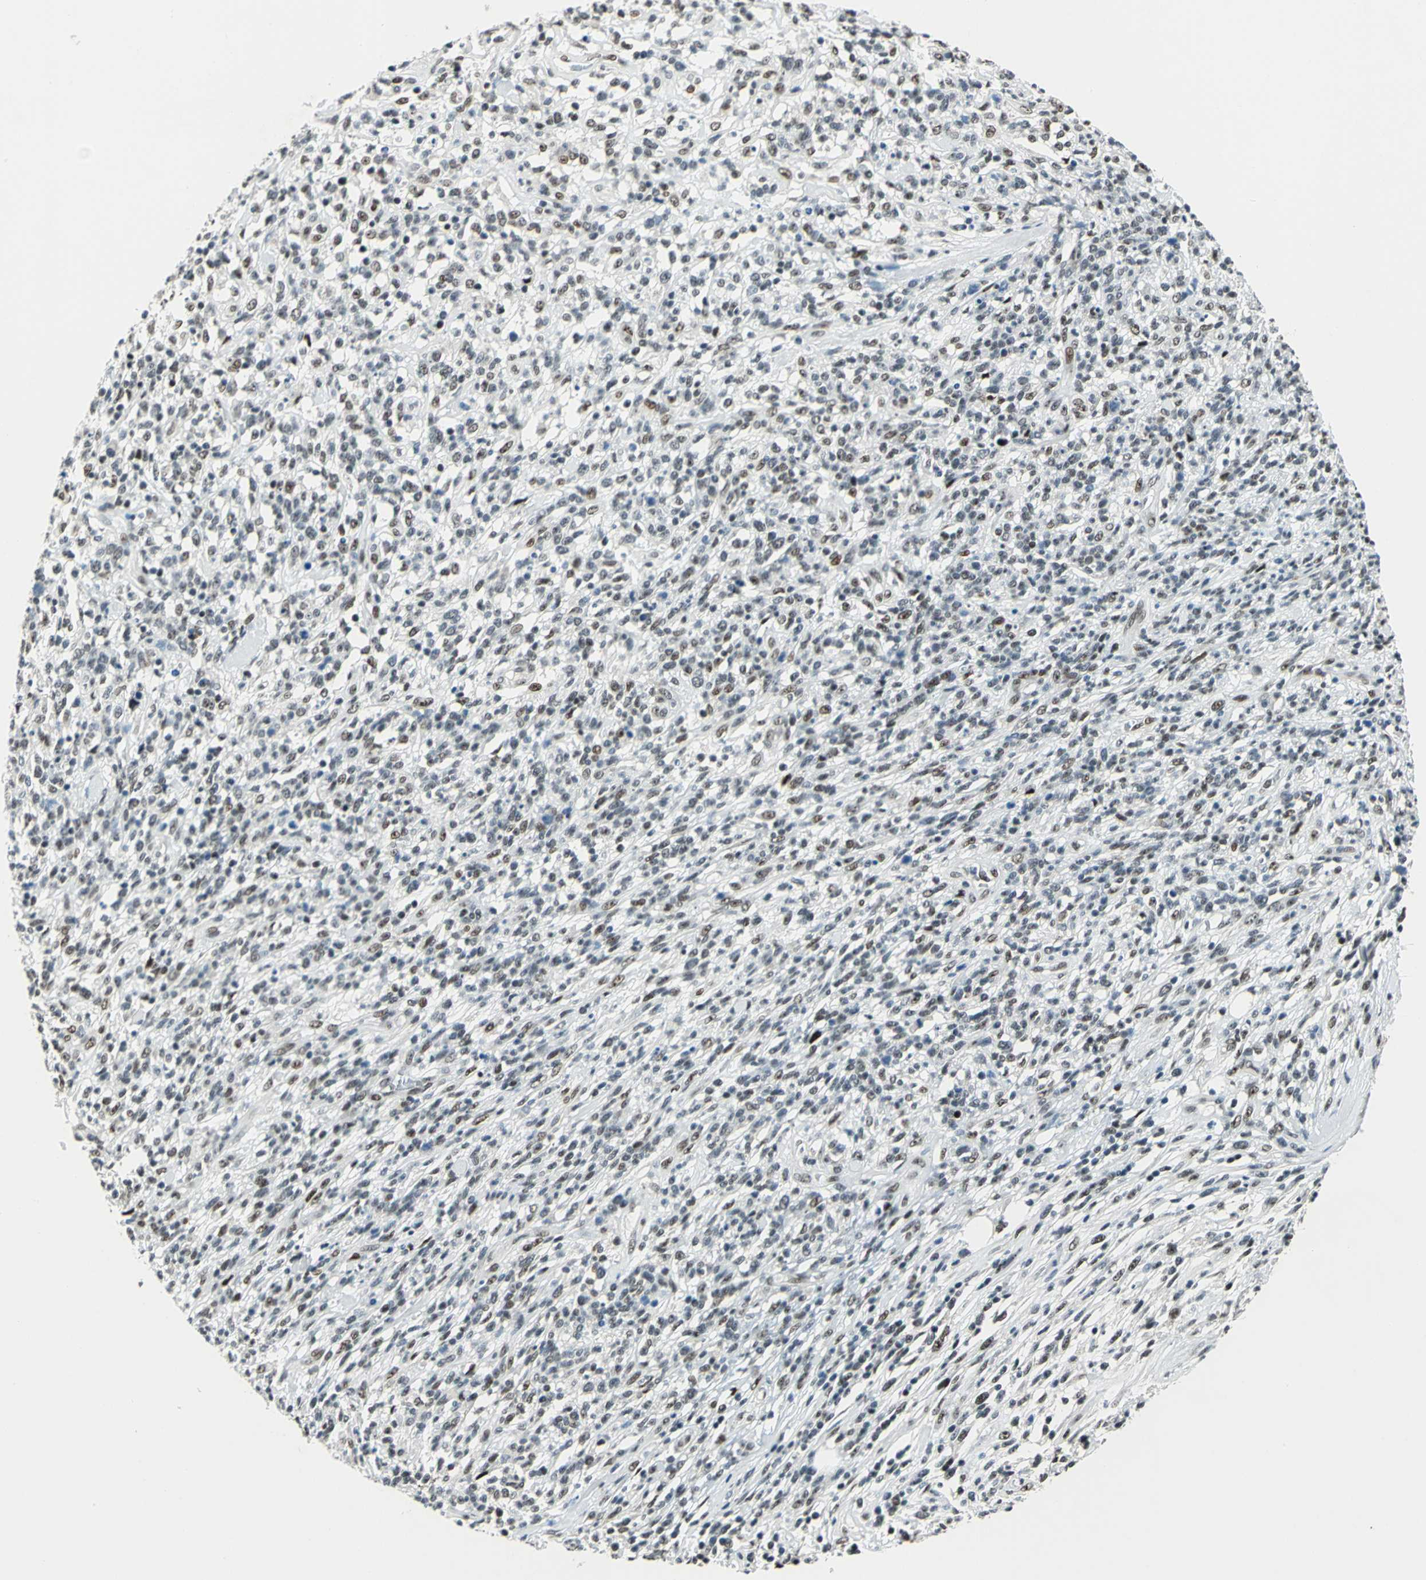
{"staining": {"intensity": "moderate", "quantity": "25%-75%", "location": "nuclear"}, "tissue": "lymphoma", "cell_type": "Tumor cells", "image_type": "cancer", "snomed": [{"axis": "morphology", "description": "Malignant lymphoma, non-Hodgkin's type, High grade"}, {"axis": "topography", "description": "Lymph node"}], "caption": "This histopathology image demonstrates malignant lymphoma, non-Hodgkin's type (high-grade) stained with IHC to label a protein in brown. The nuclear of tumor cells show moderate positivity for the protein. Nuclei are counter-stained blue.", "gene": "KAT6B", "patient": {"sex": "female", "age": 73}}